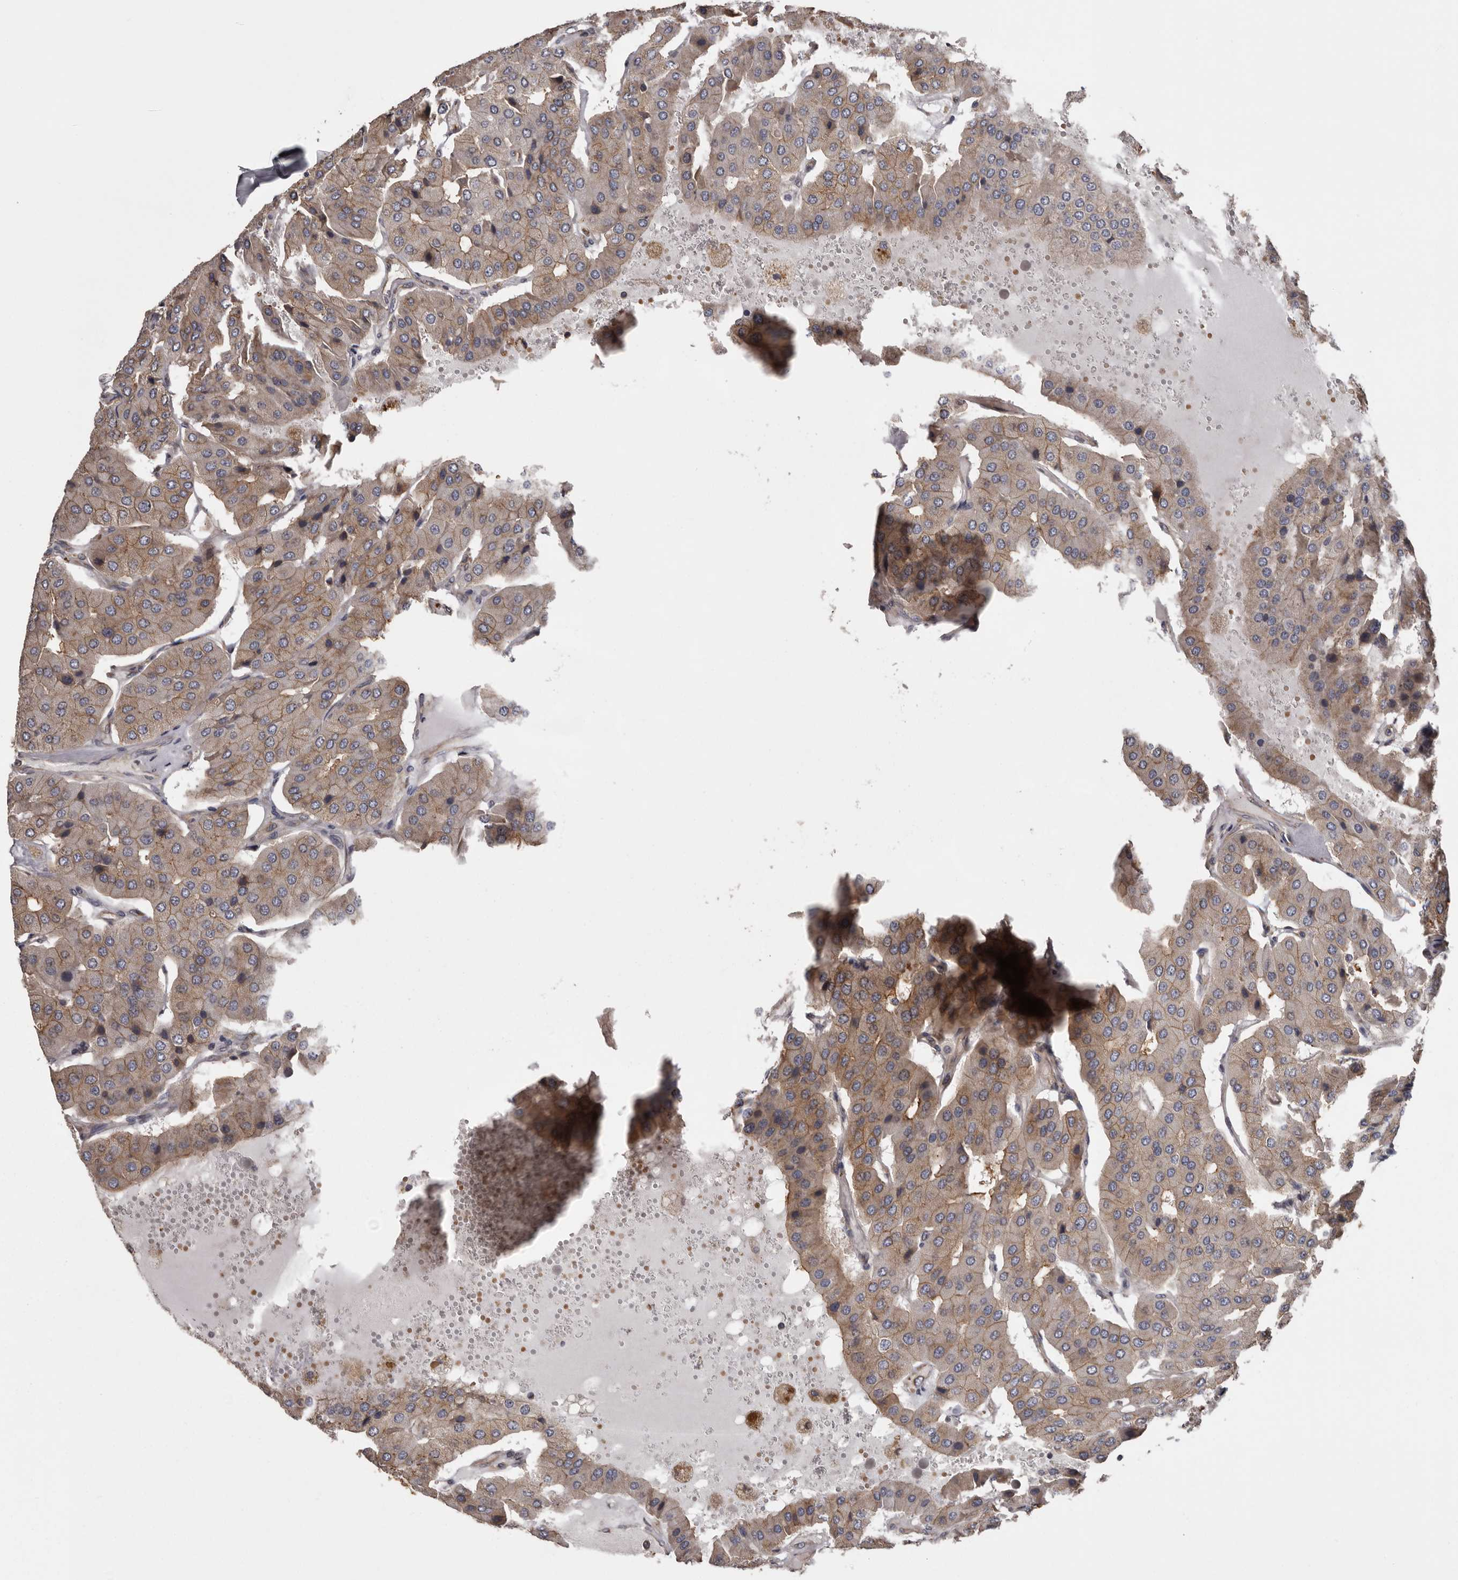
{"staining": {"intensity": "weak", "quantity": ">75%", "location": "cytoplasmic/membranous"}, "tissue": "parathyroid gland", "cell_type": "Glandular cells", "image_type": "normal", "snomed": [{"axis": "morphology", "description": "Normal tissue, NOS"}, {"axis": "morphology", "description": "Adenoma, NOS"}, {"axis": "topography", "description": "Parathyroid gland"}], "caption": "Glandular cells demonstrate low levels of weak cytoplasmic/membranous positivity in about >75% of cells in unremarkable parathyroid gland.", "gene": "DARS1", "patient": {"sex": "female", "age": 86}}